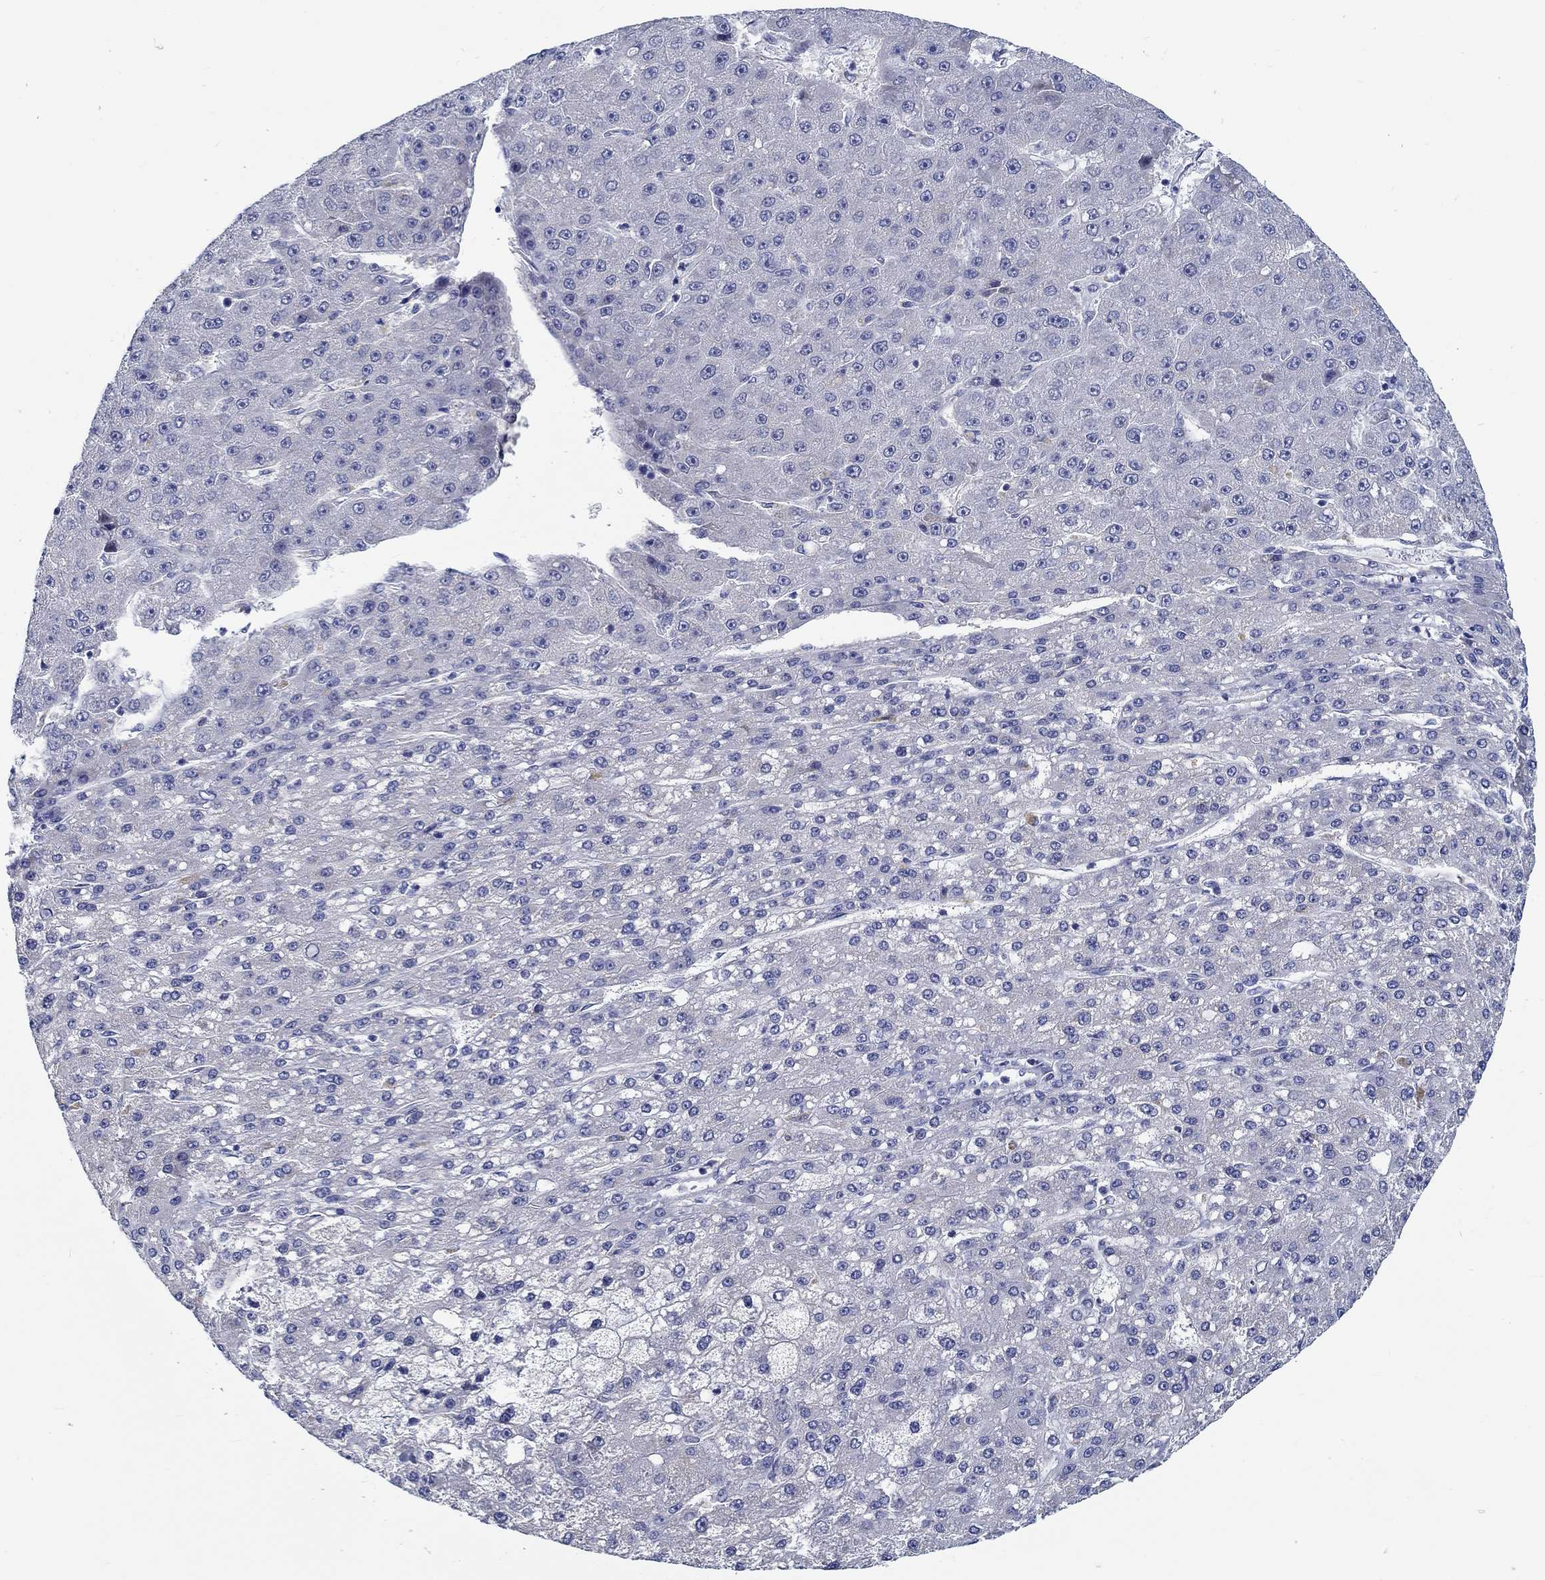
{"staining": {"intensity": "negative", "quantity": "none", "location": "none"}, "tissue": "liver cancer", "cell_type": "Tumor cells", "image_type": "cancer", "snomed": [{"axis": "morphology", "description": "Carcinoma, Hepatocellular, NOS"}, {"axis": "topography", "description": "Liver"}], "caption": "Micrograph shows no significant protein positivity in tumor cells of liver cancer (hepatocellular carcinoma).", "gene": "MYBPC1", "patient": {"sex": "male", "age": 67}}